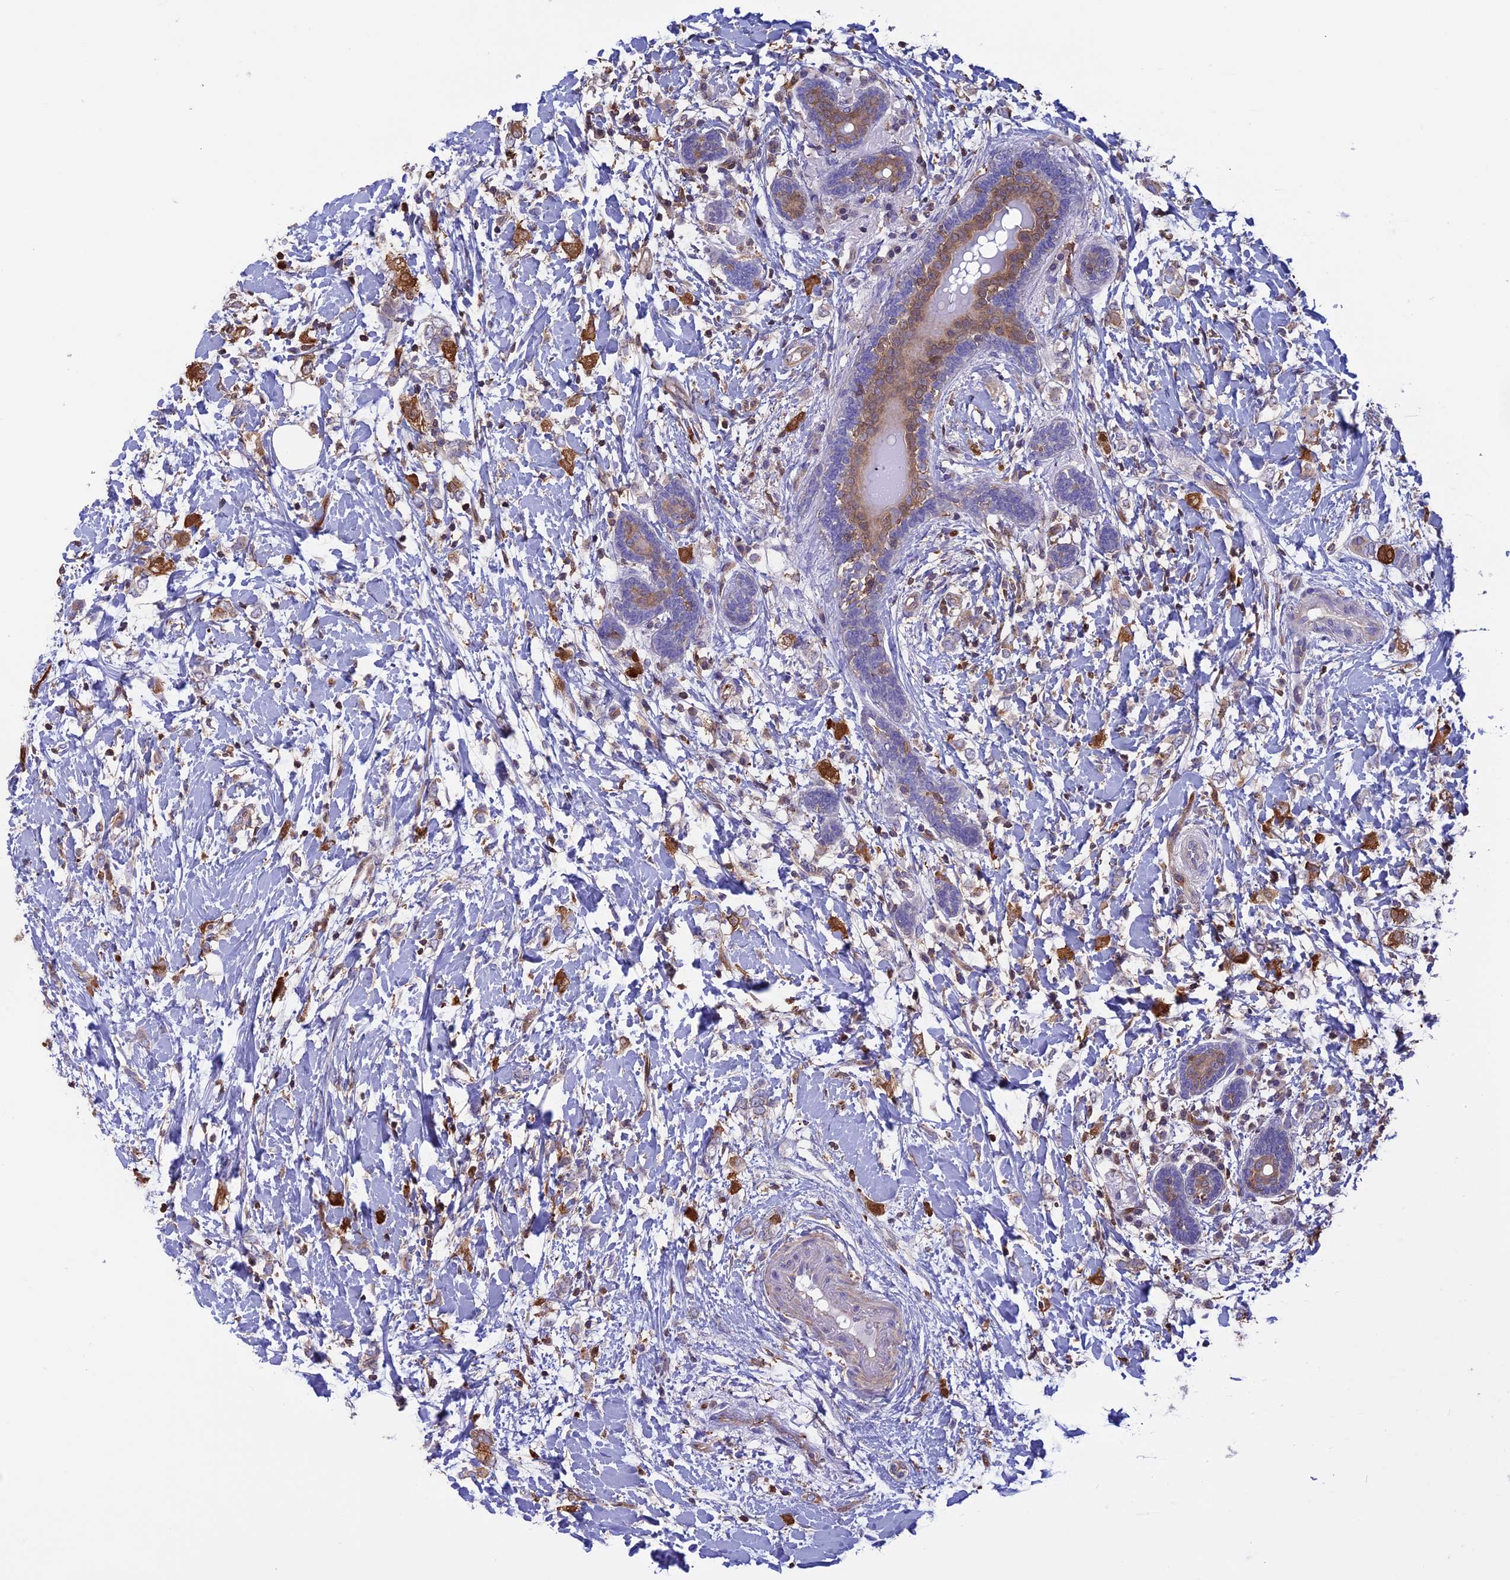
{"staining": {"intensity": "strong", "quantity": "<25%", "location": "cytoplasmic/membranous"}, "tissue": "breast cancer", "cell_type": "Tumor cells", "image_type": "cancer", "snomed": [{"axis": "morphology", "description": "Normal tissue, NOS"}, {"axis": "morphology", "description": "Lobular carcinoma"}, {"axis": "topography", "description": "Breast"}], "caption": "Protein staining exhibits strong cytoplasmic/membranous expression in about <25% of tumor cells in breast cancer. (IHC, brightfield microscopy, high magnification).", "gene": "ARHGAP18", "patient": {"sex": "female", "age": 47}}